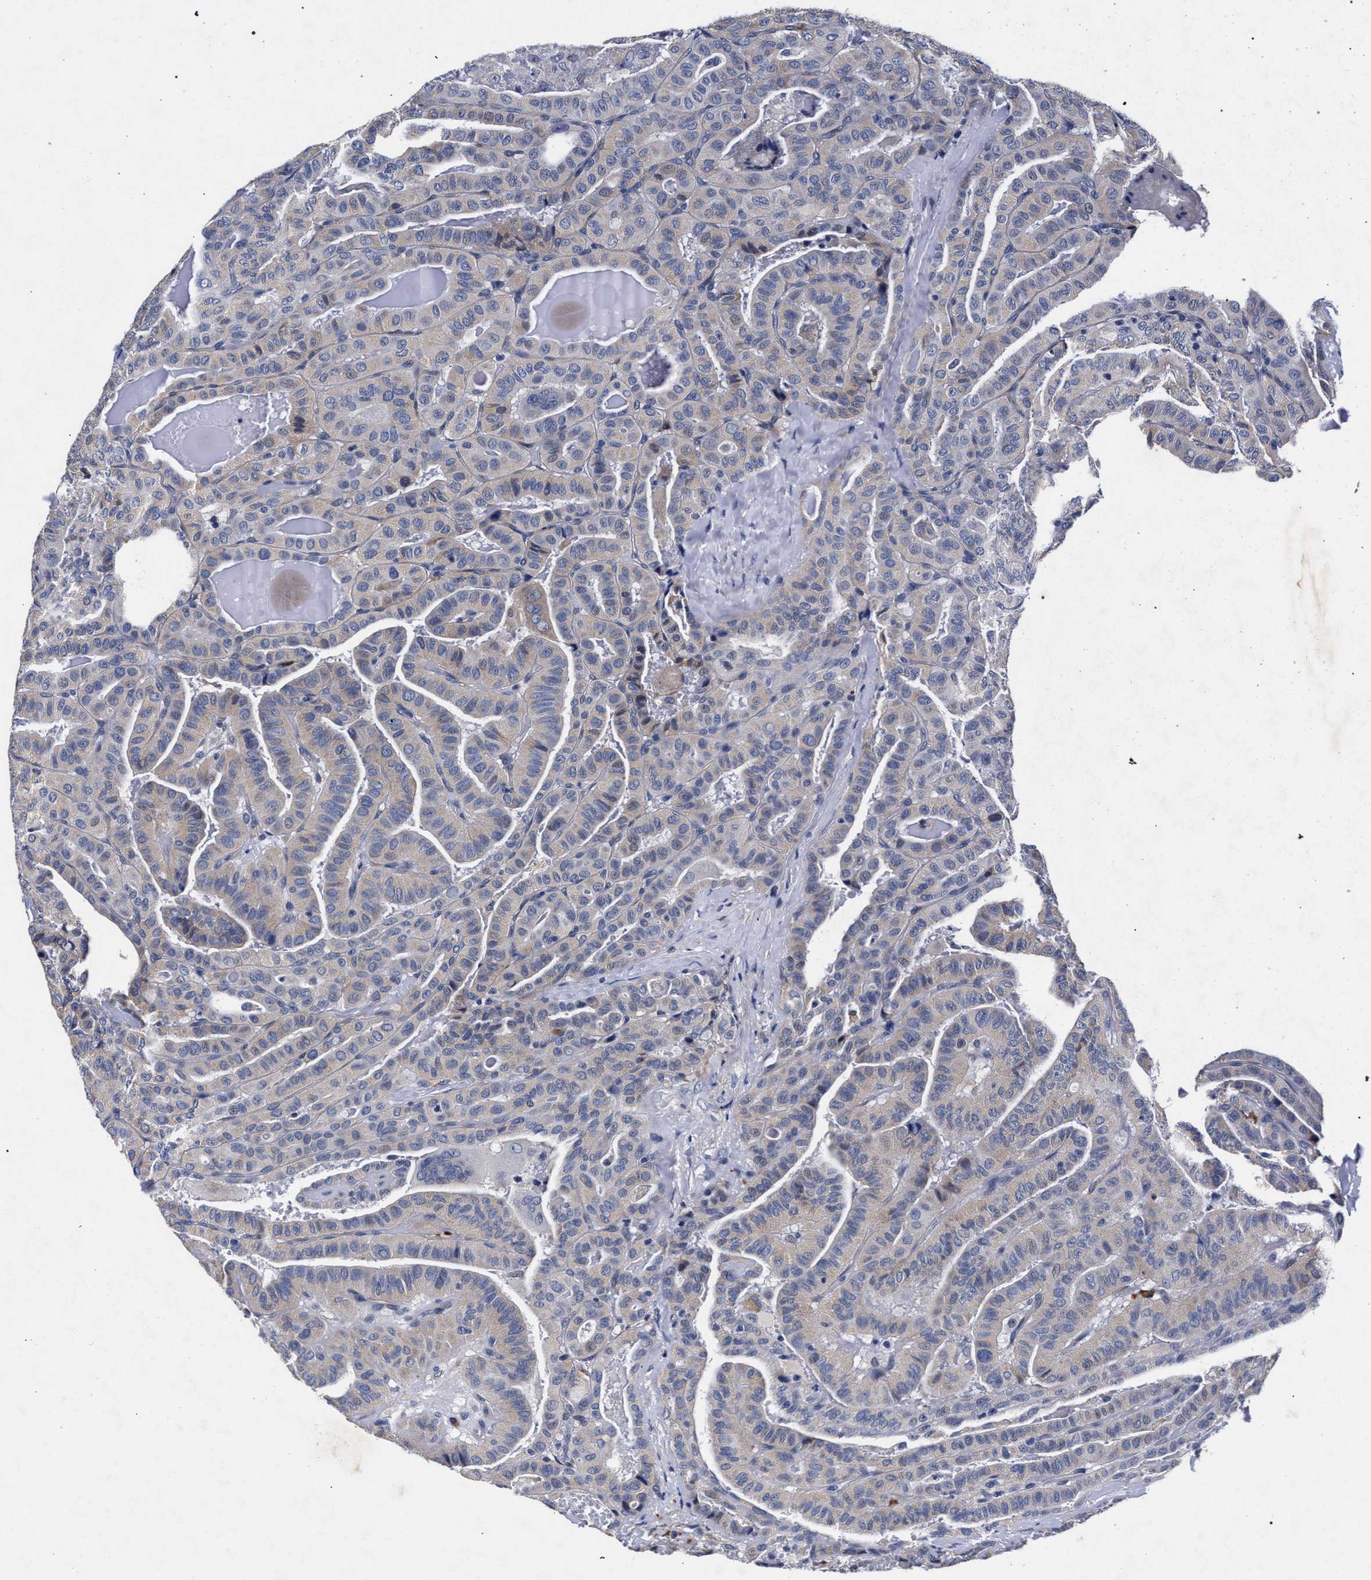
{"staining": {"intensity": "weak", "quantity": "<25%", "location": "cytoplasmic/membranous"}, "tissue": "thyroid cancer", "cell_type": "Tumor cells", "image_type": "cancer", "snomed": [{"axis": "morphology", "description": "Papillary adenocarcinoma, NOS"}, {"axis": "topography", "description": "Thyroid gland"}], "caption": "Immunohistochemistry (IHC) image of human thyroid papillary adenocarcinoma stained for a protein (brown), which displays no positivity in tumor cells. (DAB IHC with hematoxylin counter stain).", "gene": "CFAP95", "patient": {"sex": "male", "age": 77}}